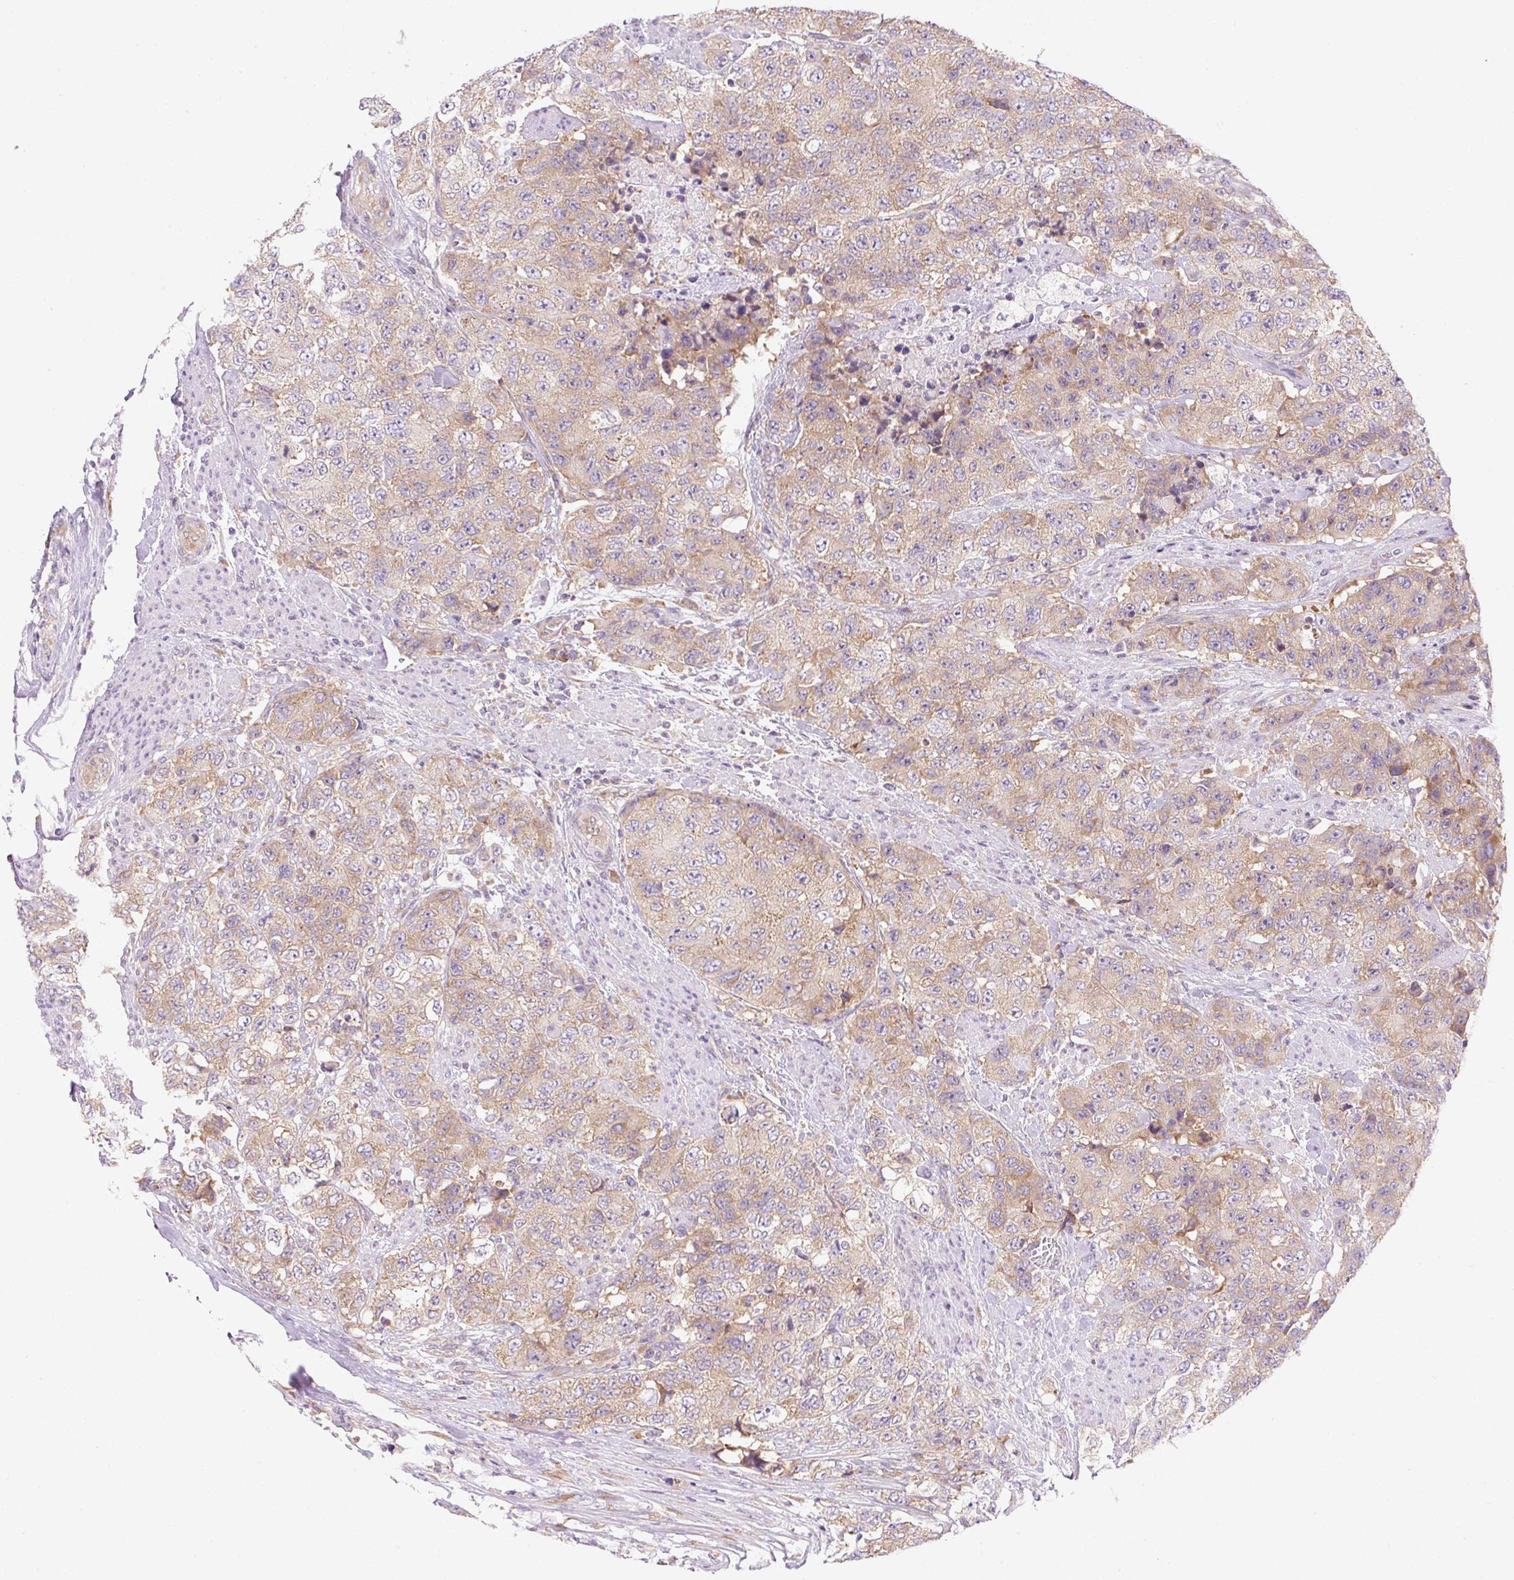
{"staining": {"intensity": "weak", "quantity": ">75%", "location": "cytoplasmic/membranous"}, "tissue": "urothelial cancer", "cell_type": "Tumor cells", "image_type": "cancer", "snomed": [{"axis": "morphology", "description": "Urothelial carcinoma, High grade"}, {"axis": "topography", "description": "Urinary bladder"}], "caption": "IHC (DAB) staining of human urothelial cancer exhibits weak cytoplasmic/membranous protein expression in approximately >75% of tumor cells.", "gene": "RPL18A", "patient": {"sex": "female", "age": 78}}